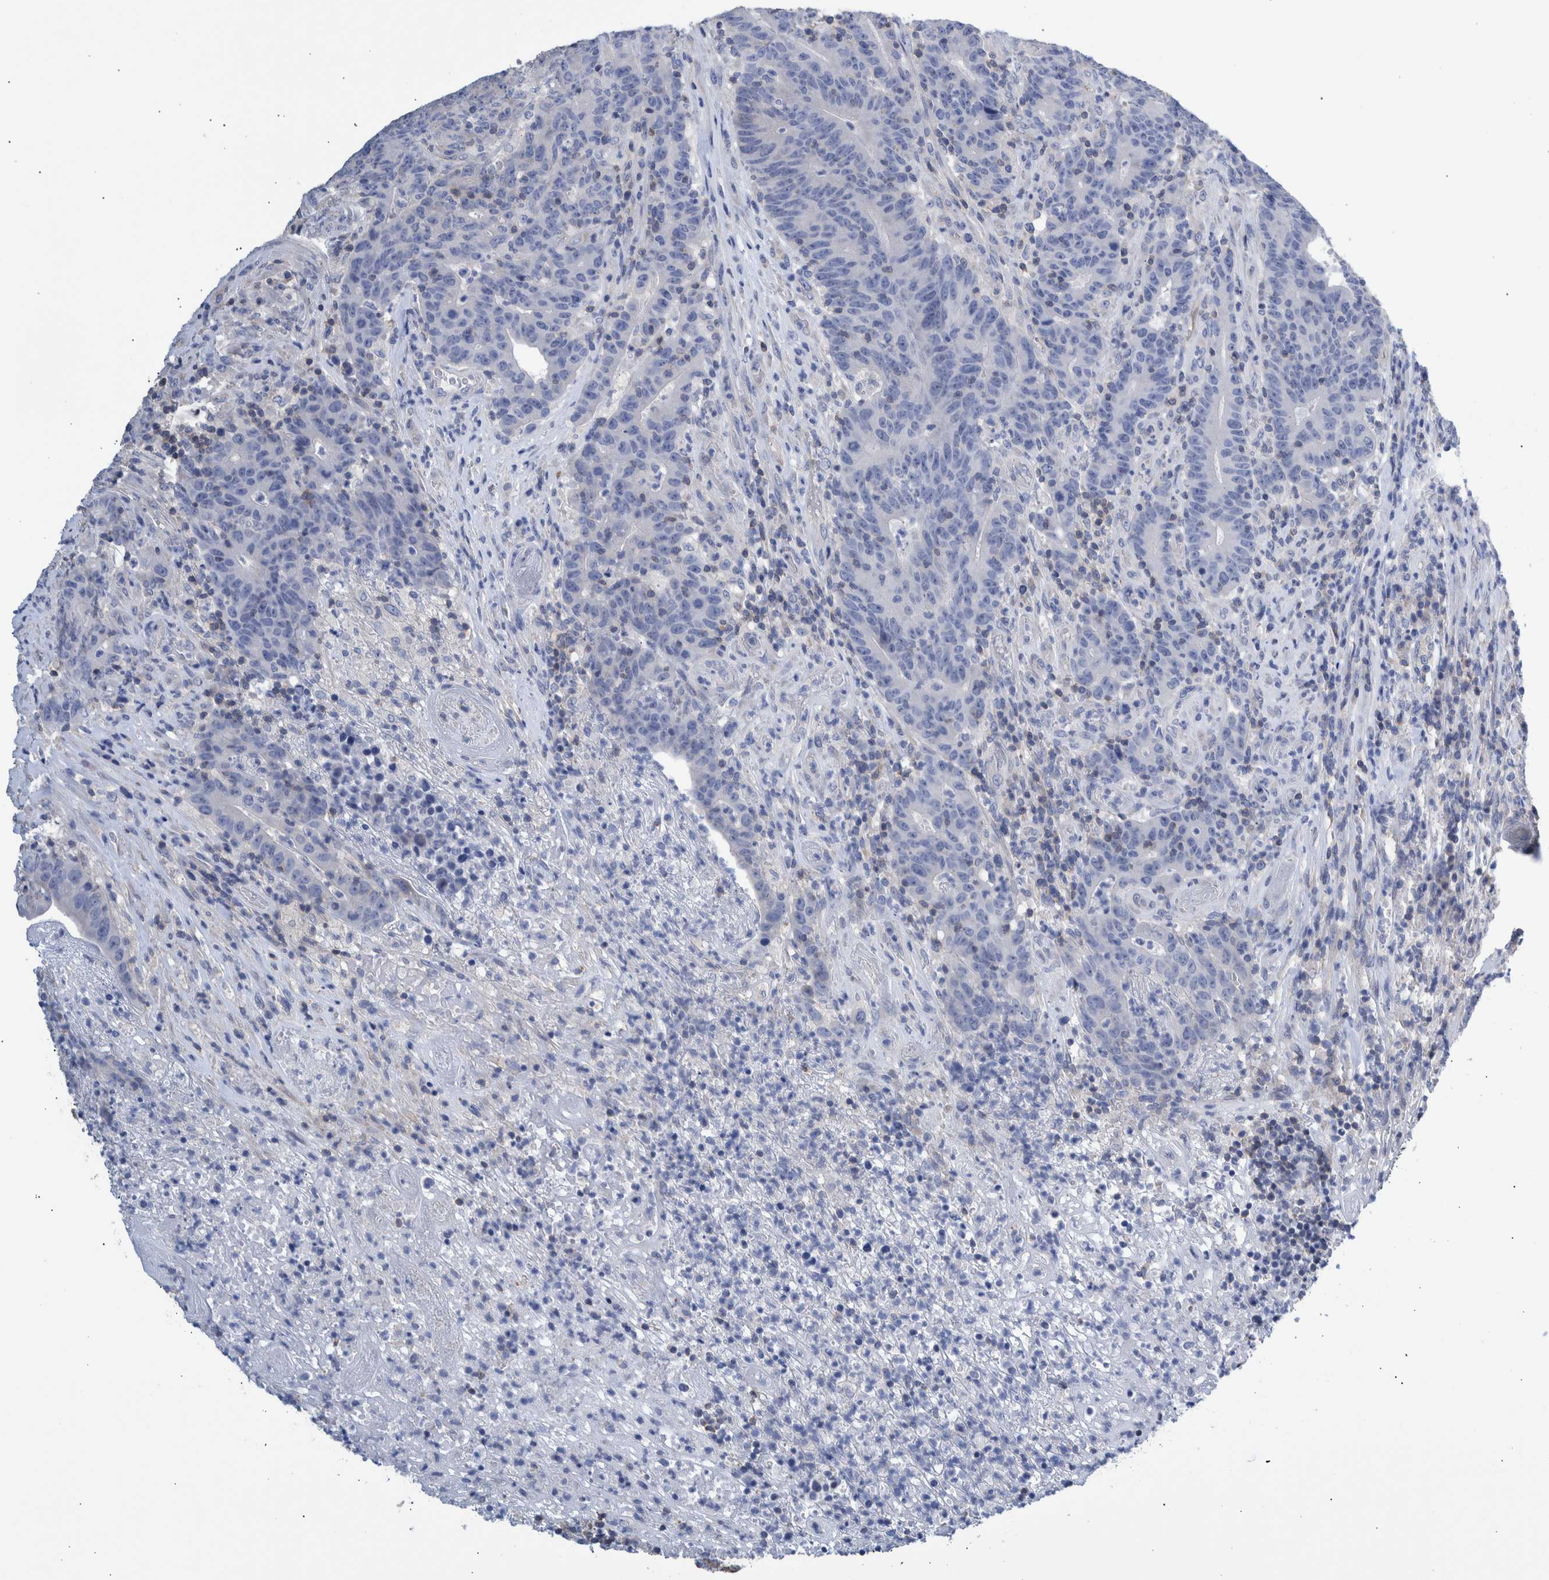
{"staining": {"intensity": "negative", "quantity": "none", "location": "none"}, "tissue": "colorectal cancer", "cell_type": "Tumor cells", "image_type": "cancer", "snomed": [{"axis": "morphology", "description": "Normal tissue, NOS"}, {"axis": "morphology", "description": "Adenocarcinoma, NOS"}, {"axis": "topography", "description": "Colon"}], "caption": "This is an immunohistochemistry (IHC) histopathology image of human colorectal adenocarcinoma. There is no positivity in tumor cells.", "gene": "PPP3CC", "patient": {"sex": "female", "age": 75}}